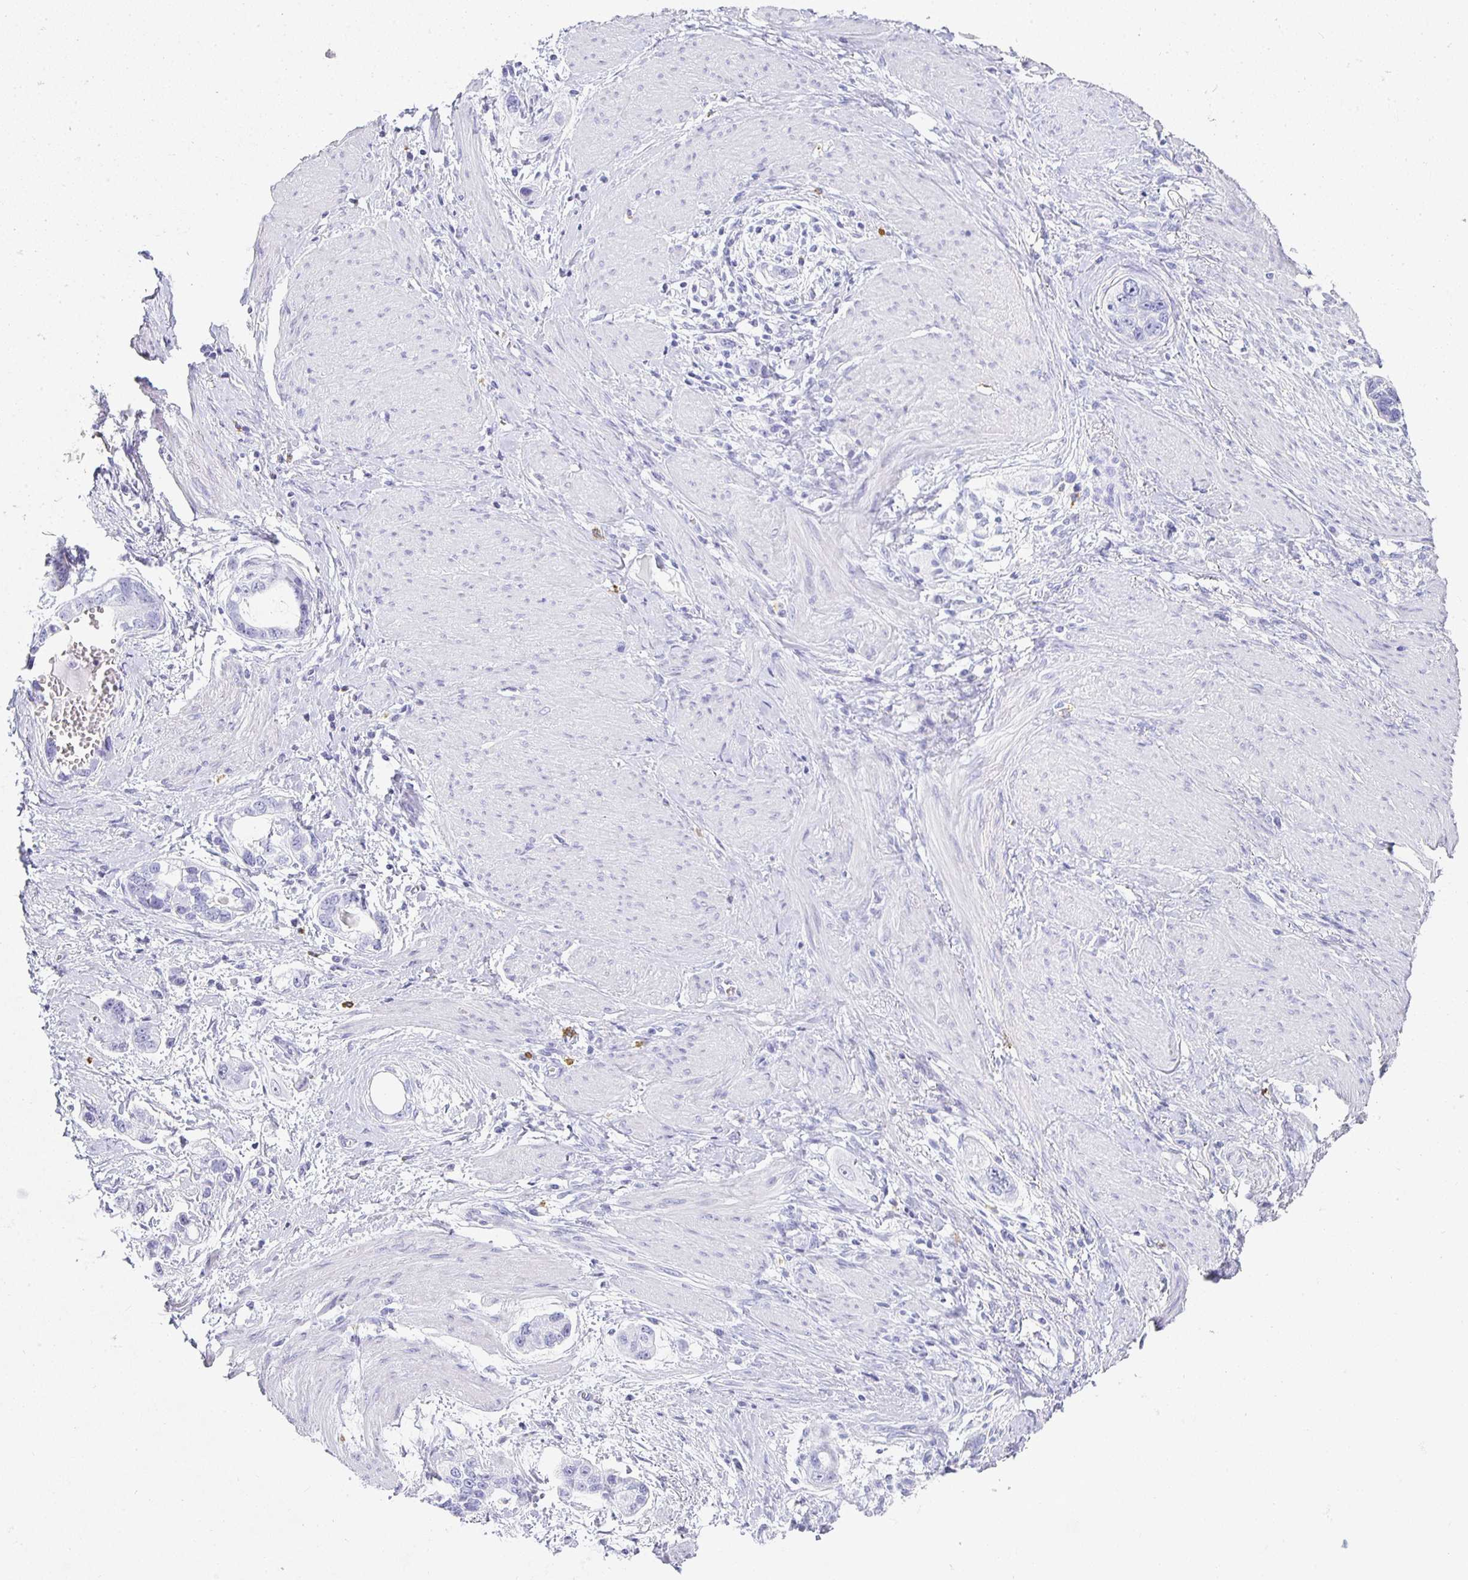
{"staining": {"intensity": "negative", "quantity": "none", "location": "none"}, "tissue": "stomach cancer", "cell_type": "Tumor cells", "image_type": "cancer", "snomed": [{"axis": "morphology", "description": "Adenocarcinoma, NOS"}, {"axis": "topography", "description": "Stomach, lower"}], "caption": "Immunohistochemical staining of stomach cancer (adenocarcinoma) demonstrates no significant positivity in tumor cells.", "gene": "TPSD1", "patient": {"sex": "female", "age": 93}}